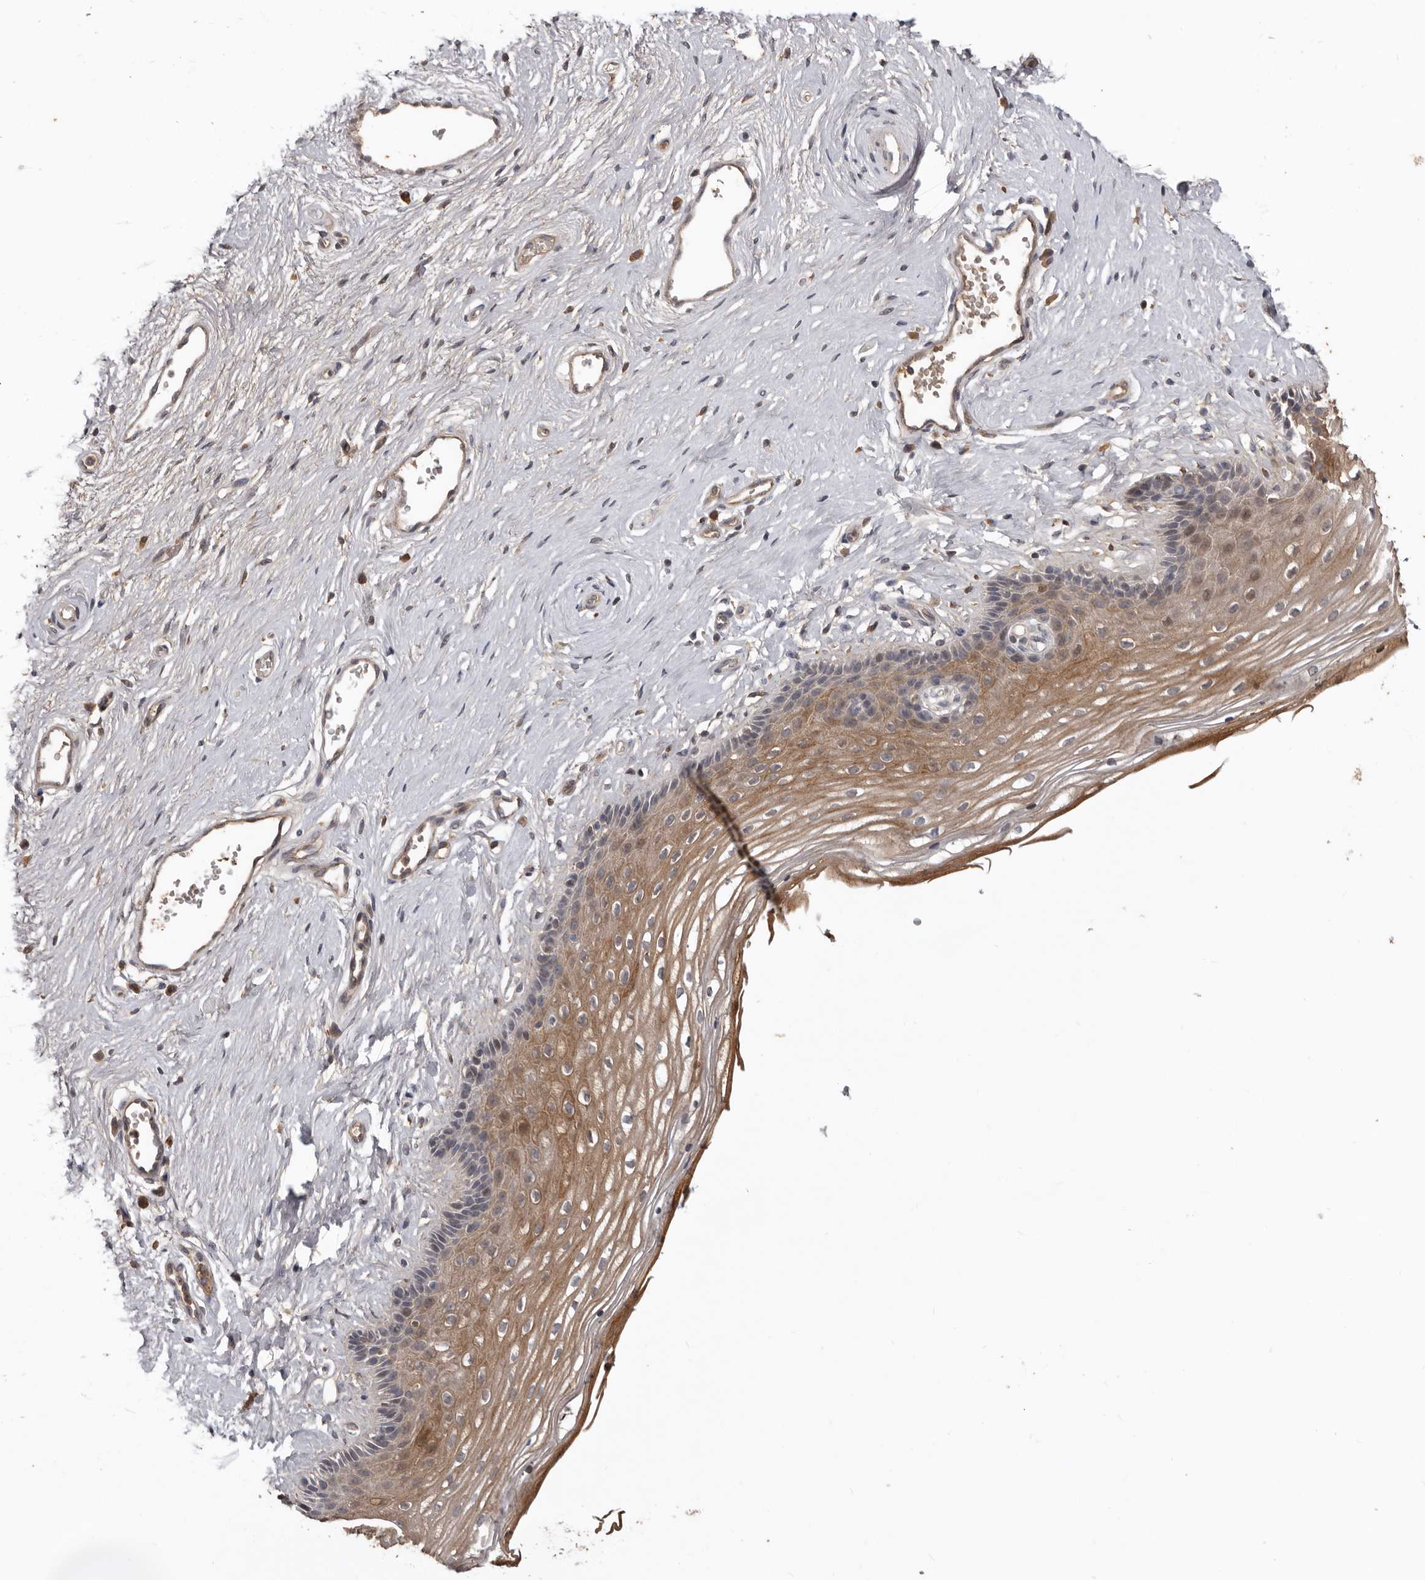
{"staining": {"intensity": "moderate", "quantity": "25%-75%", "location": "cytoplasmic/membranous"}, "tissue": "vagina", "cell_type": "Squamous epithelial cells", "image_type": "normal", "snomed": [{"axis": "morphology", "description": "Normal tissue, NOS"}, {"axis": "topography", "description": "Vagina"}], "caption": "Immunohistochemical staining of normal vagina reveals moderate cytoplasmic/membranous protein expression in approximately 25%-75% of squamous epithelial cells. (DAB (3,3'-diaminobenzidine) = brown stain, brightfield microscopy at high magnification).", "gene": "NMUR1", "patient": {"sex": "female", "age": 46}}